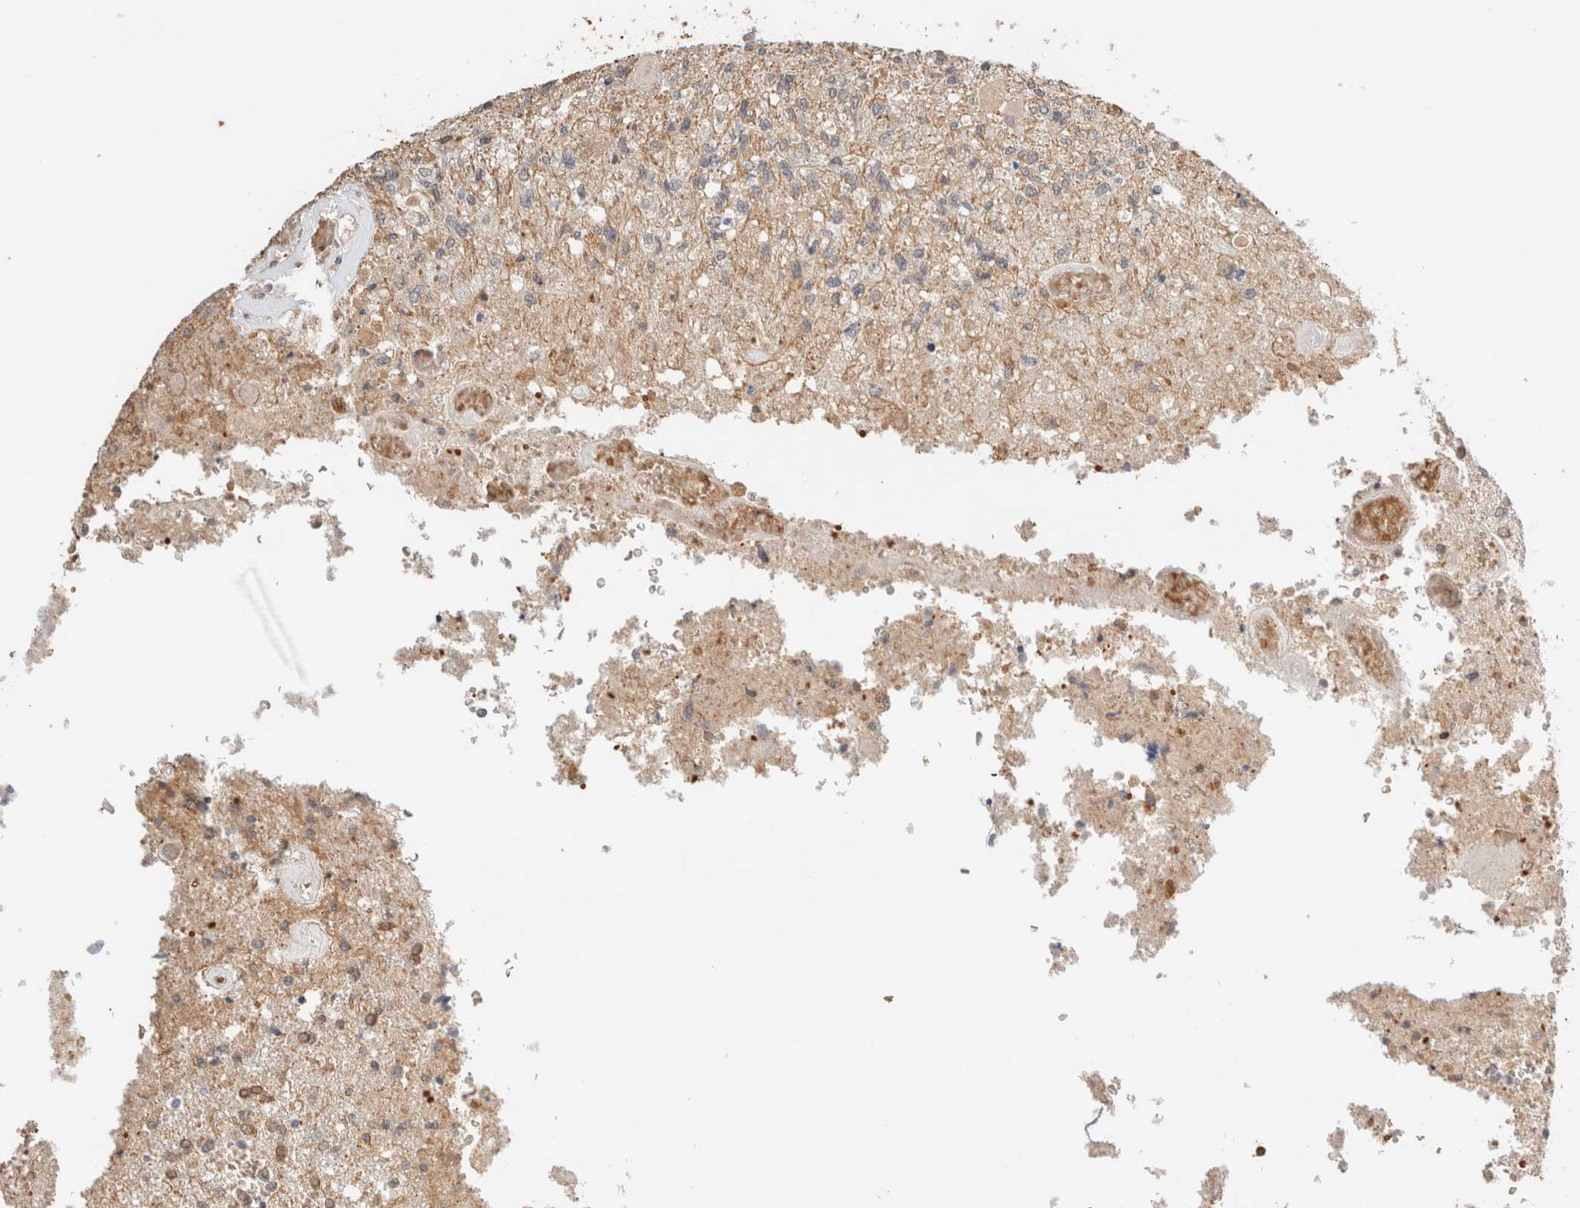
{"staining": {"intensity": "moderate", "quantity": "<25%", "location": "cytoplasmic/membranous"}, "tissue": "glioma", "cell_type": "Tumor cells", "image_type": "cancer", "snomed": [{"axis": "morphology", "description": "Normal tissue, NOS"}, {"axis": "morphology", "description": "Glioma, malignant, High grade"}, {"axis": "topography", "description": "Cerebral cortex"}], "caption": "Approximately <25% of tumor cells in human malignant glioma (high-grade) show moderate cytoplasmic/membranous protein staining as visualized by brown immunohistochemical staining.", "gene": "SYVN1", "patient": {"sex": "male", "age": 77}}